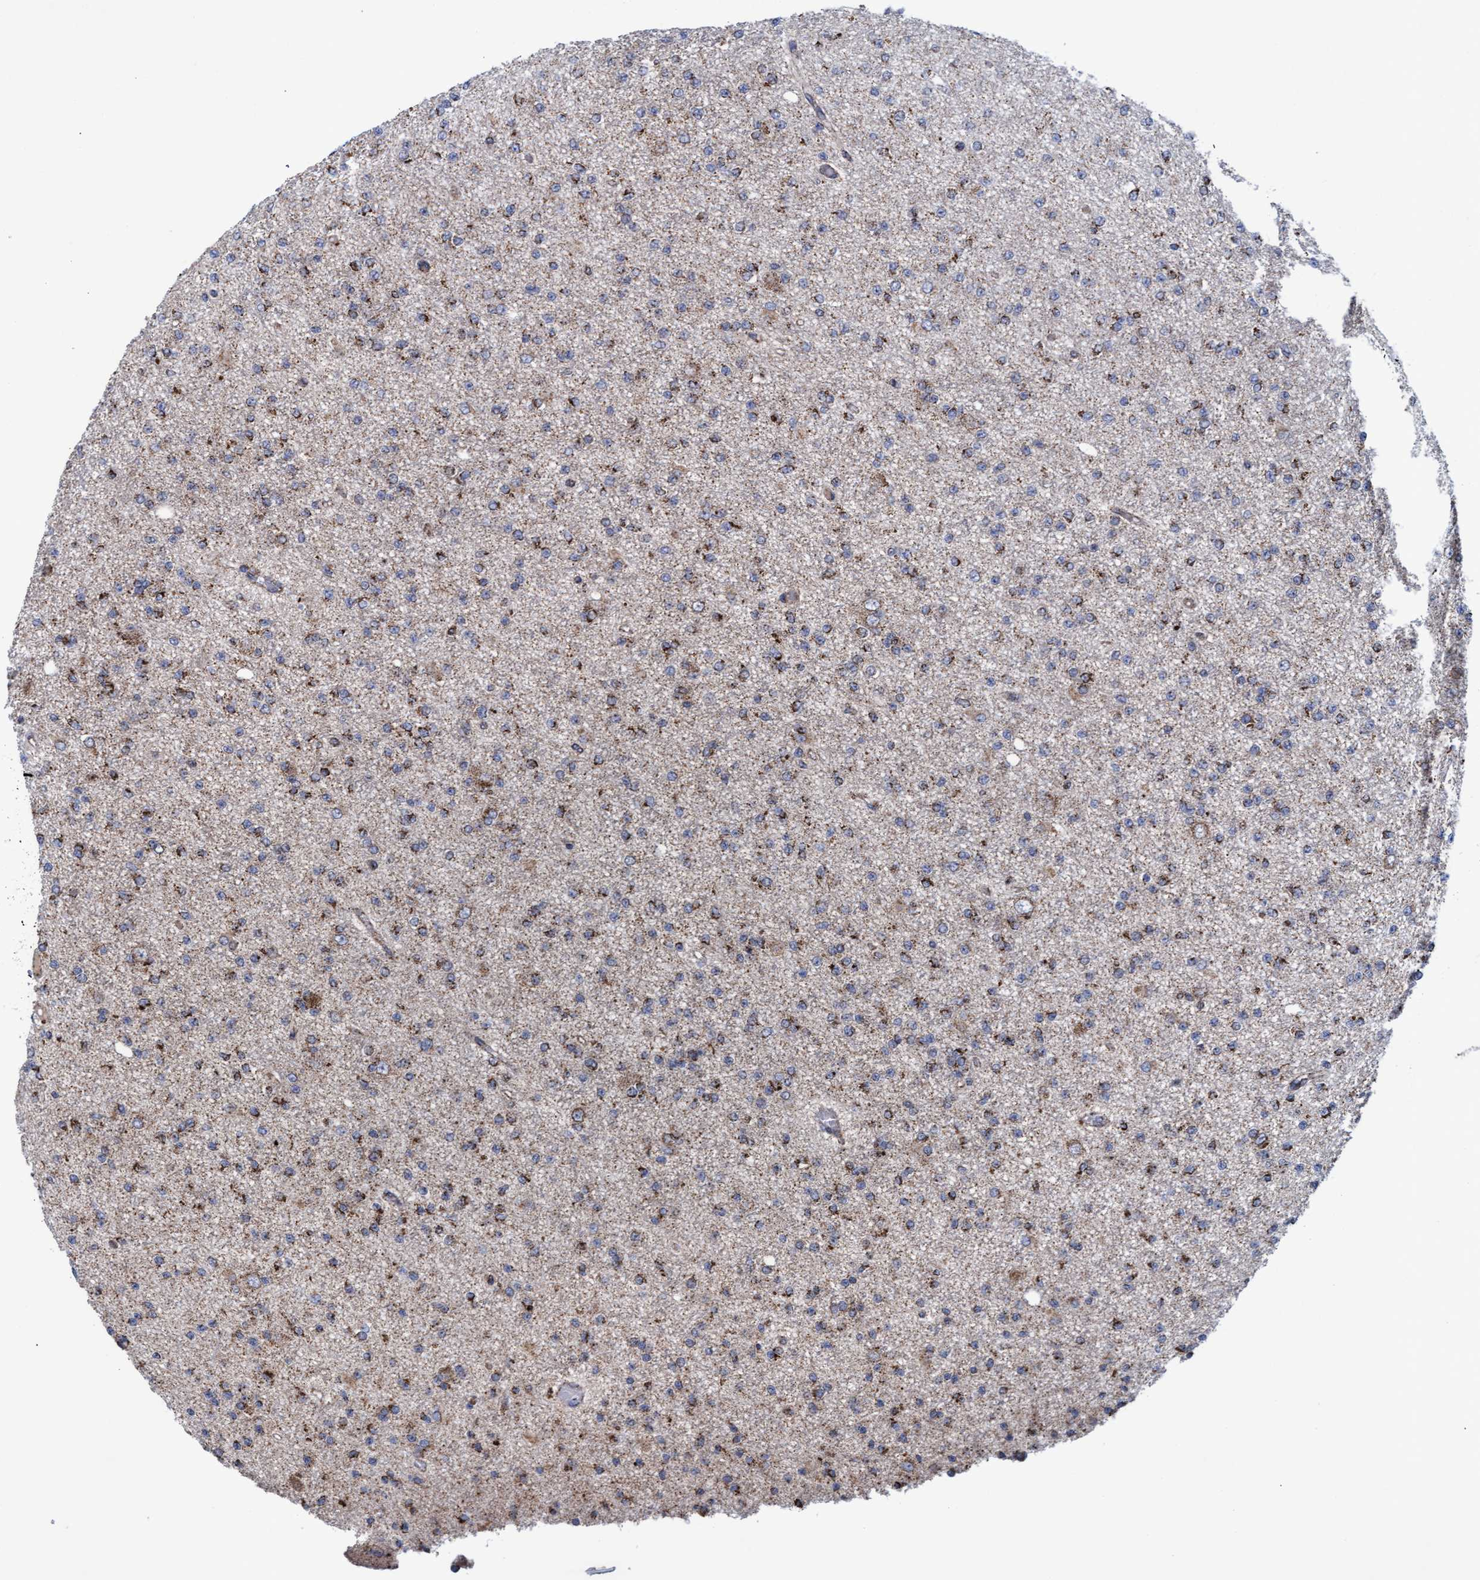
{"staining": {"intensity": "moderate", "quantity": ">75%", "location": "cytoplasmic/membranous"}, "tissue": "glioma", "cell_type": "Tumor cells", "image_type": "cancer", "snomed": [{"axis": "morphology", "description": "Glioma, malignant, Low grade"}, {"axis": "topography", "description": "Brain"}], "caption": "There is medium levels of moderate cytoplasmic/membranous positivity in tumor cells of glioma, as demonstrated by immunohistochemical staining (brown color).", "gene": "MRPL38", "patient": {"sex": "female", "age": 22}}